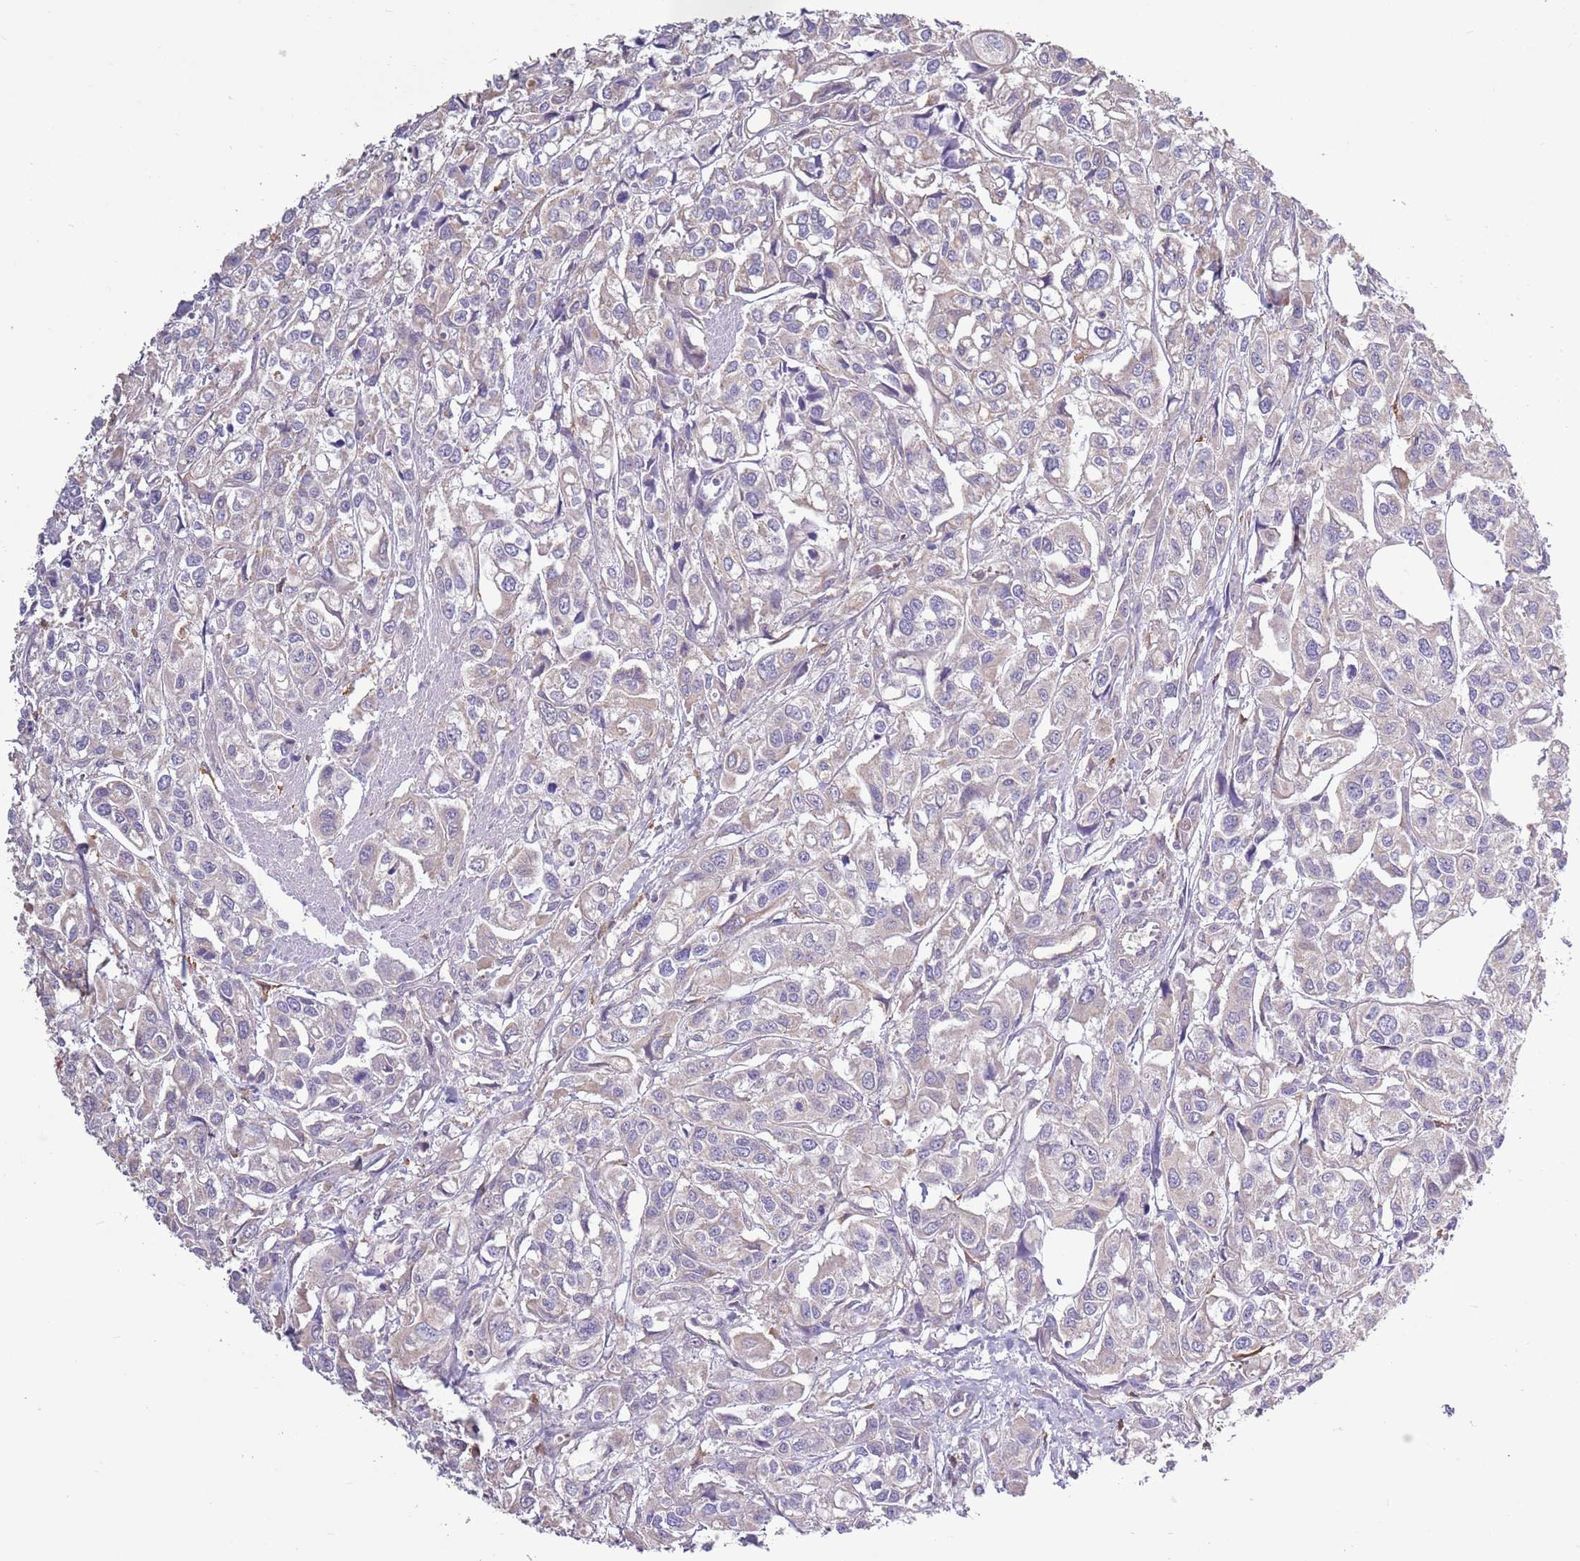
{"staining": {"intensity": "negative", "quantity": "none", "location": "none"}, "tissue": "urothelial cancer", "cell_type": "Tumor cells", "image_type": "cancer", "snomed": [{"axis": "morphology", "description": "Urothelial carcinoma, High grade"}, {"axis": "topography", "description": "Urinary bladder"}], "caption": "A high-resolution image shows IHC staining of high-grade urothelial carcinoma, which exhibits no significant staining in tumor cells.", "gene": "CAPN9", "patient": {"sex": "male", "age": 67}}